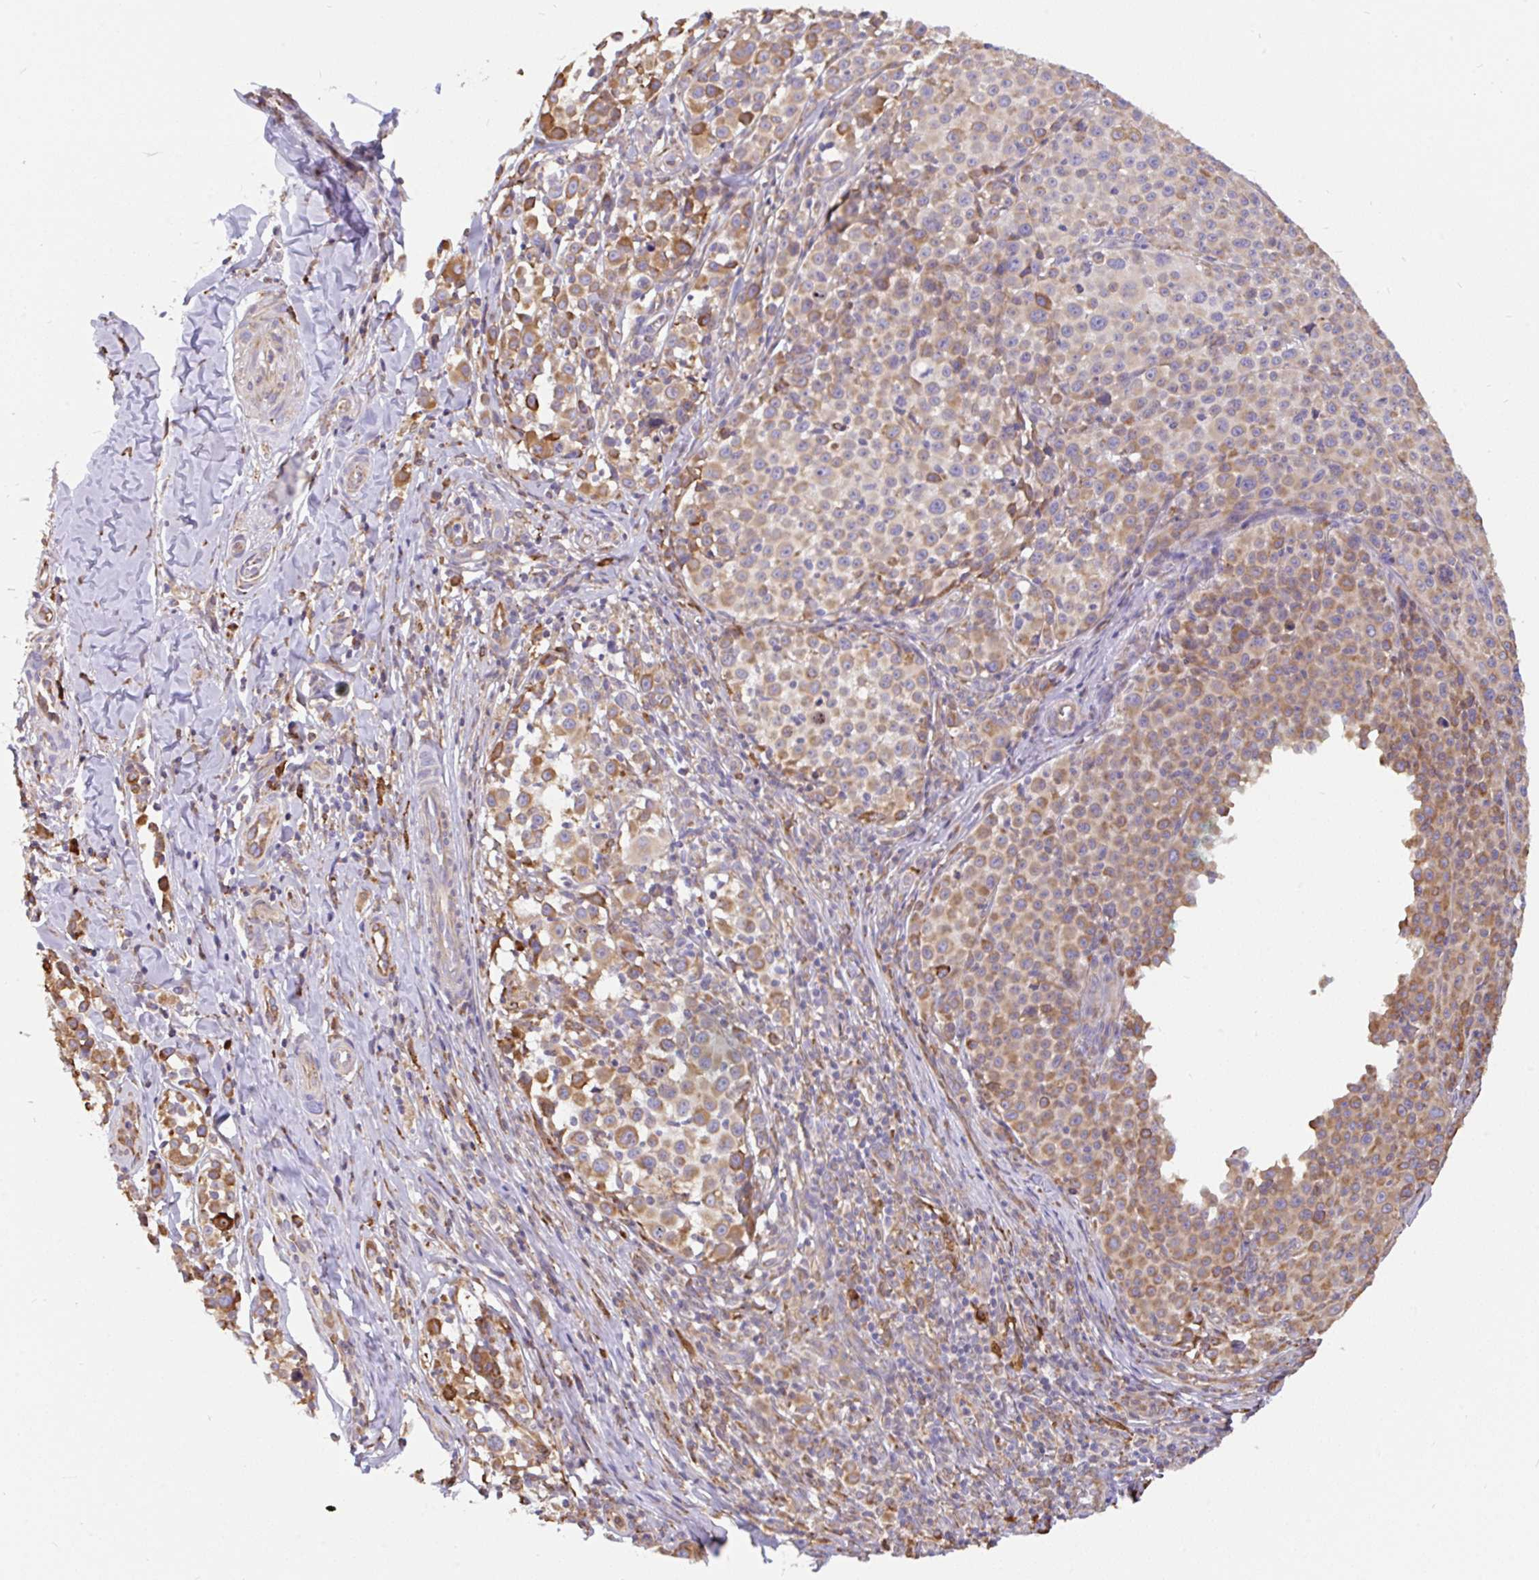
{"staining": {"intensity": "moderate", "quantity": "25%-75%", "location": "cytoplasmic/membranous"}, "tissue": "melanoma", "cell_type": "Tumor cells", "image_type": "cancer", "snomed": [{"axis": "morphology", "description": "Malignant melanoma, NOS"}, {"axis": "topography", "description": "Skin"}], "caption": "This photomicrograph shows immunohistochemistry (IHC) staining of human malignant melanoma, with medium moderate cytoplasmic/membranous expression in about 25%-75% of tumor cells.", "gene": "EML5", "patient": {"sex": "female", "age": 35}}